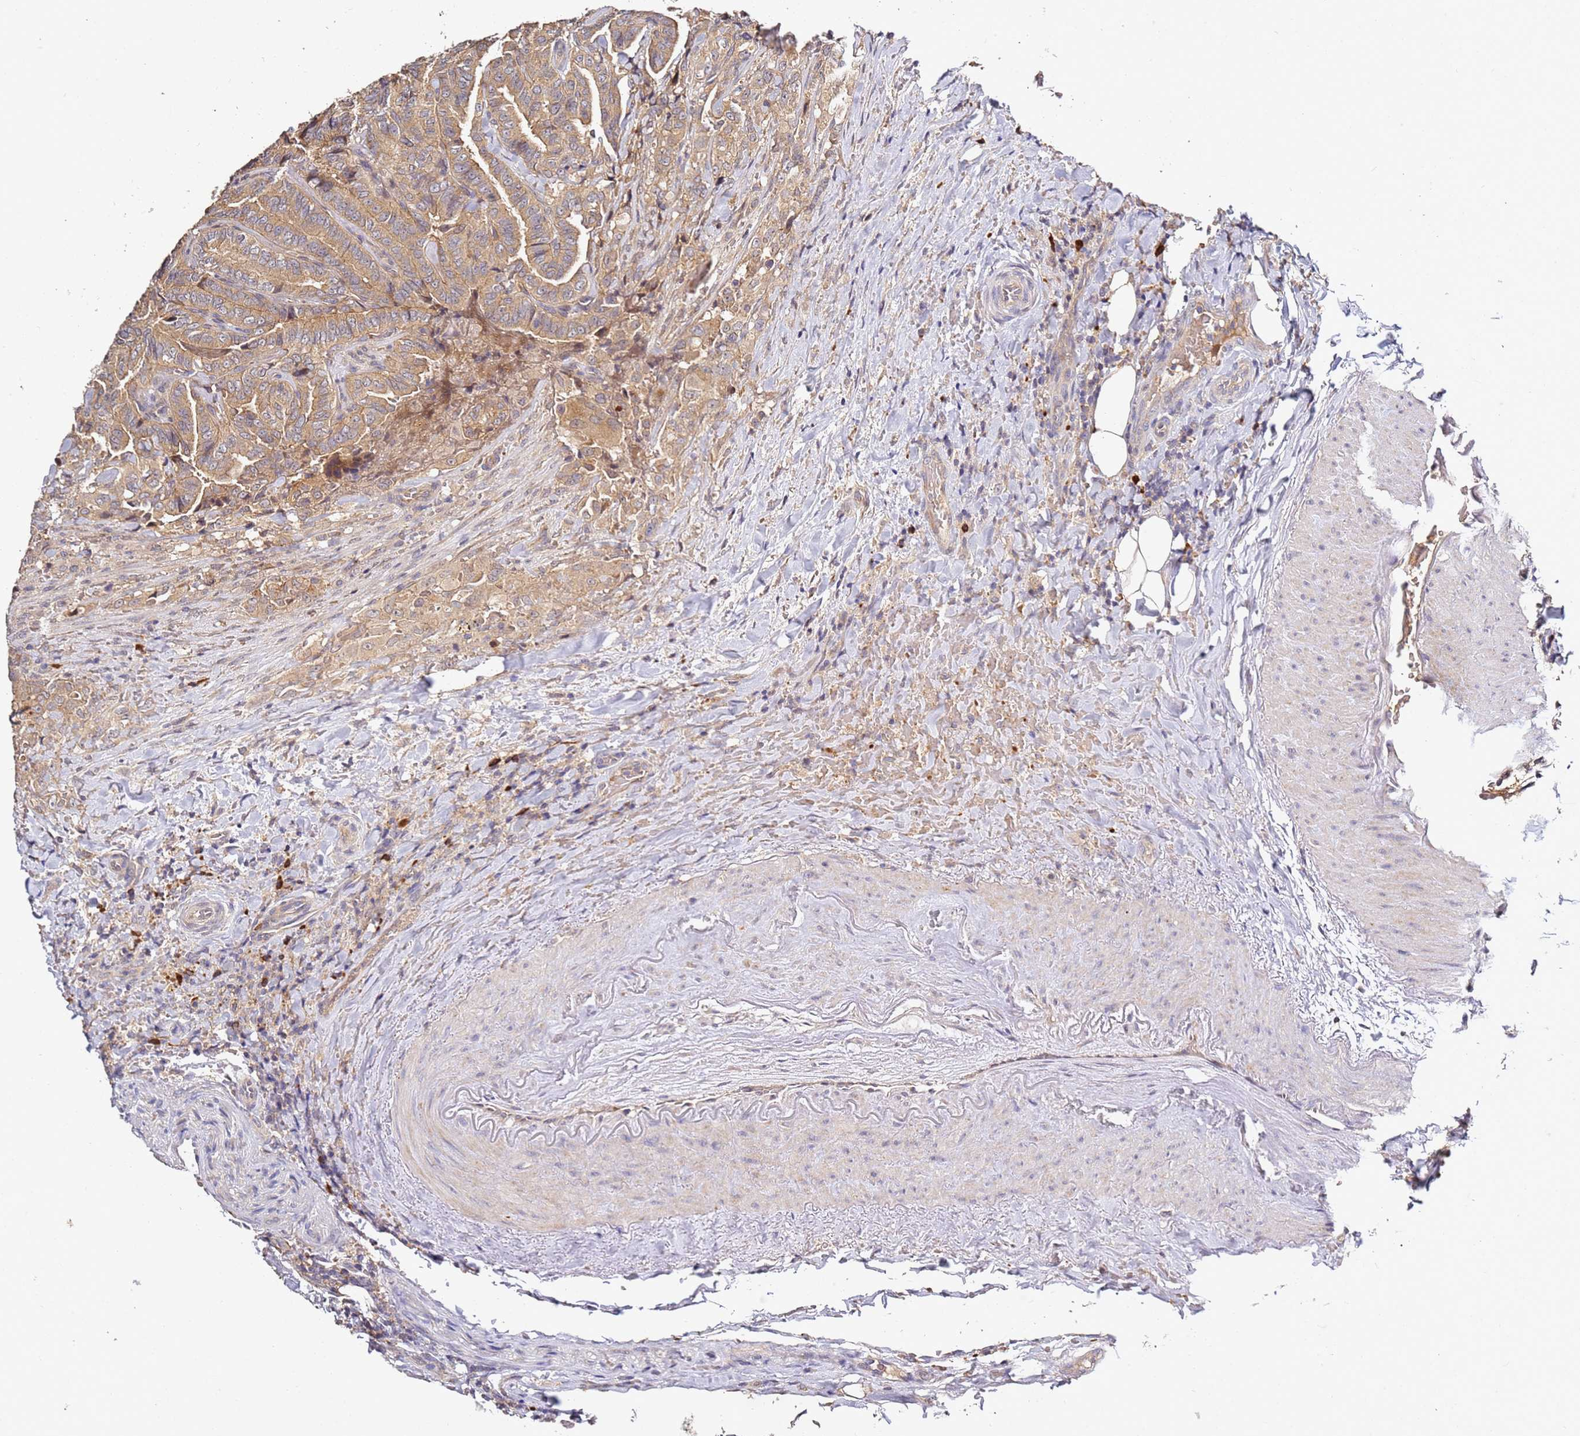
{"staining": {"intensity": "moderate", "quantity": ">75%", "location": "cytoplasmic/membranous"}, "tissue": "thyroid cancer", "cell_type": "Tumor cells", "image_type": "cancer", "snomed": [{"axis": "morphology", "description": "Papillary adenocarcinoma, NOS"}, {"axis": "topography", "description": "Thyroid gland"}], "caption": "Immunohistochemical staining of papillary adenocarcinoma (thyroid) reveals medium levels of moderate cytoplasmic/membranous protein expression in approximately >75% of tumor cells.", "gene": "OSBPL2", "patient": {"sex": "male", "age": 61}}